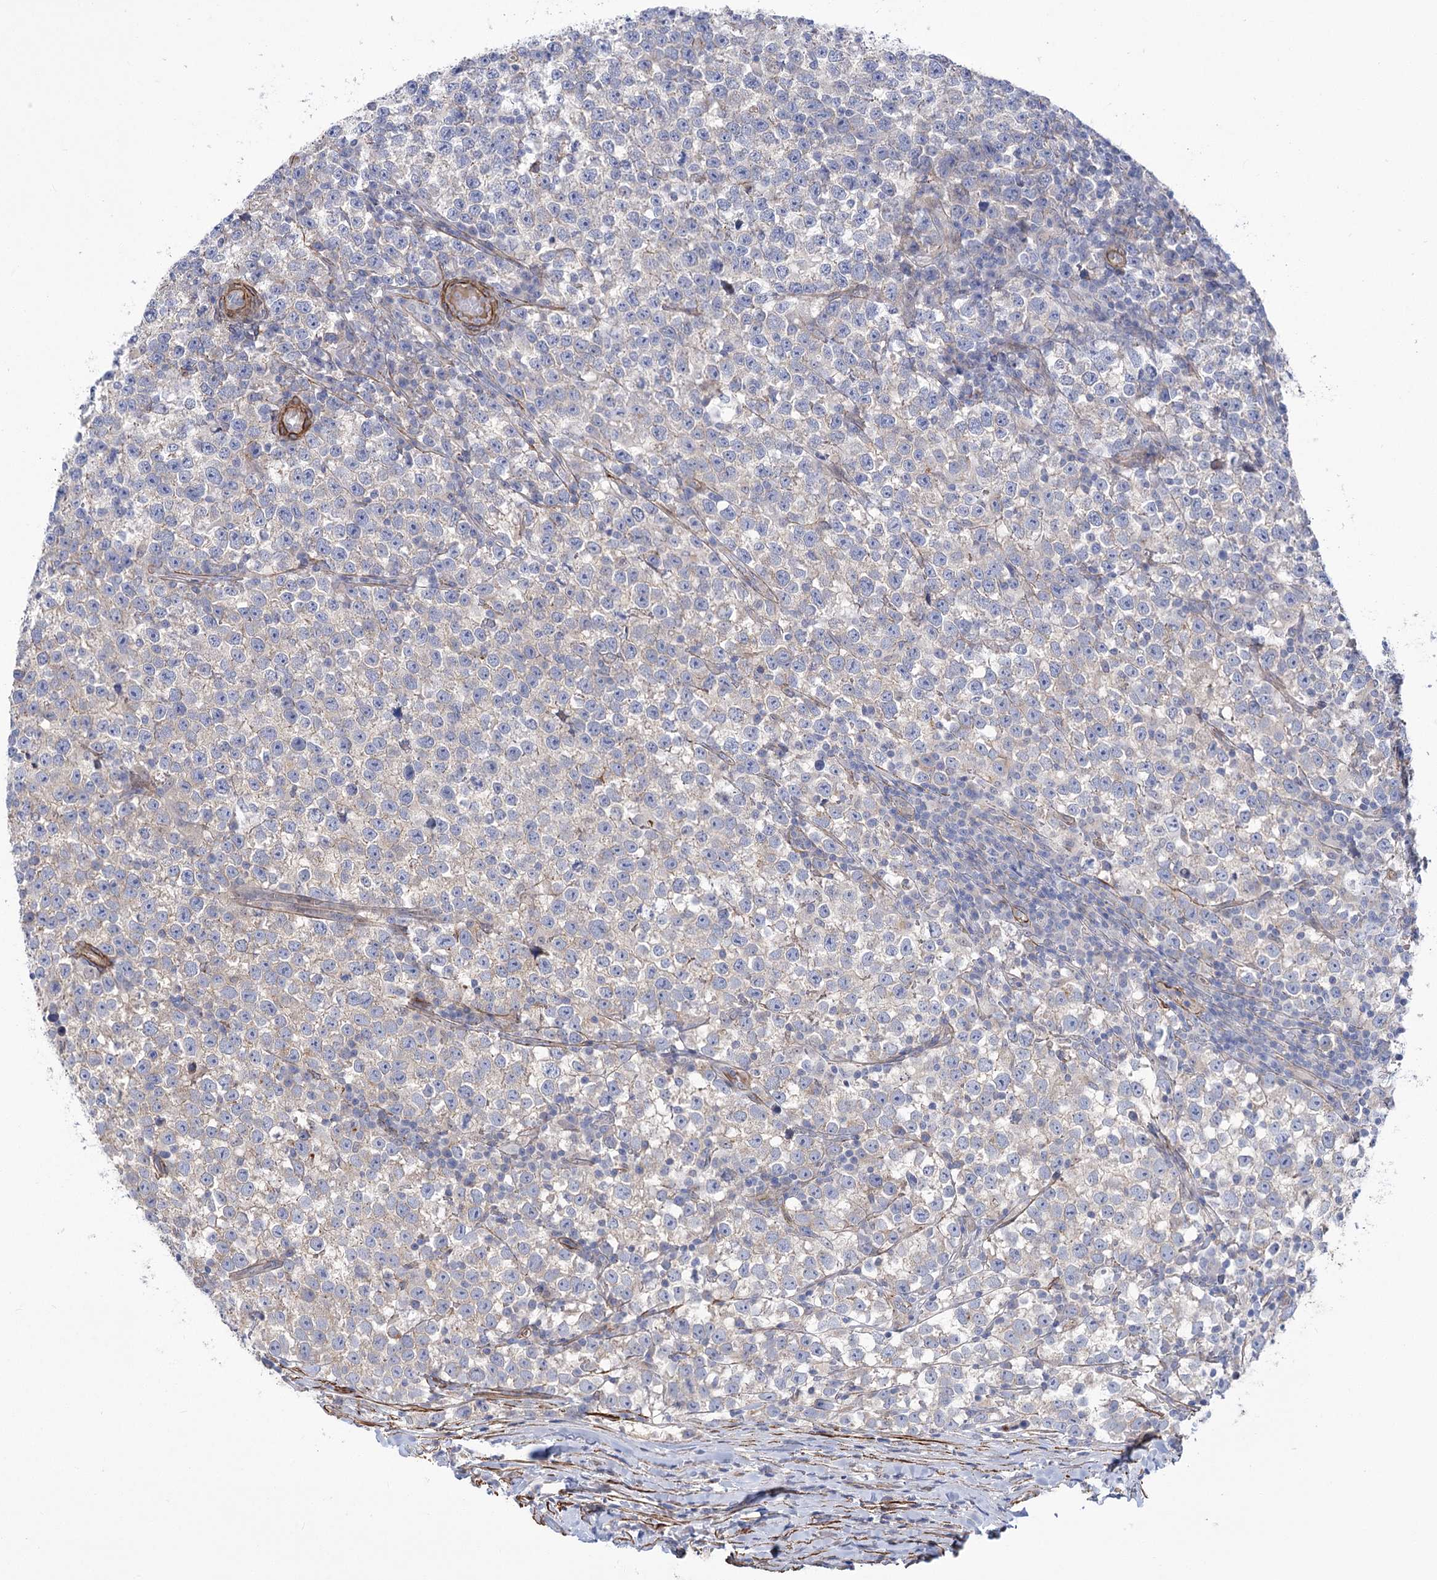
{"staining": {"intensity": "negative", "quantity": "none", "location": "none"}, "tissue": "testis cancer", "cell_type": "Tumor cells", "image_type": "cancer", "snomed": [{"axis": "morphology", "description": "Normal tissue, NOS"}, {"axis": "morphology", "description": "Seminoma, NOS"}, {"axis": "topography", "description": "Testis"}], "caption": "DAB (3,3'-diaminobenzidine) immunohistochemical staining of human seminoma (testis) shows no significant positivity in tumor cells. Brightfield microscopy of IHC stained with DAB (brown) and hematoxylin (blue), captured at high magnification.", "gene": "WASHC3", "patient": {"sex": "male", "age": 43}}